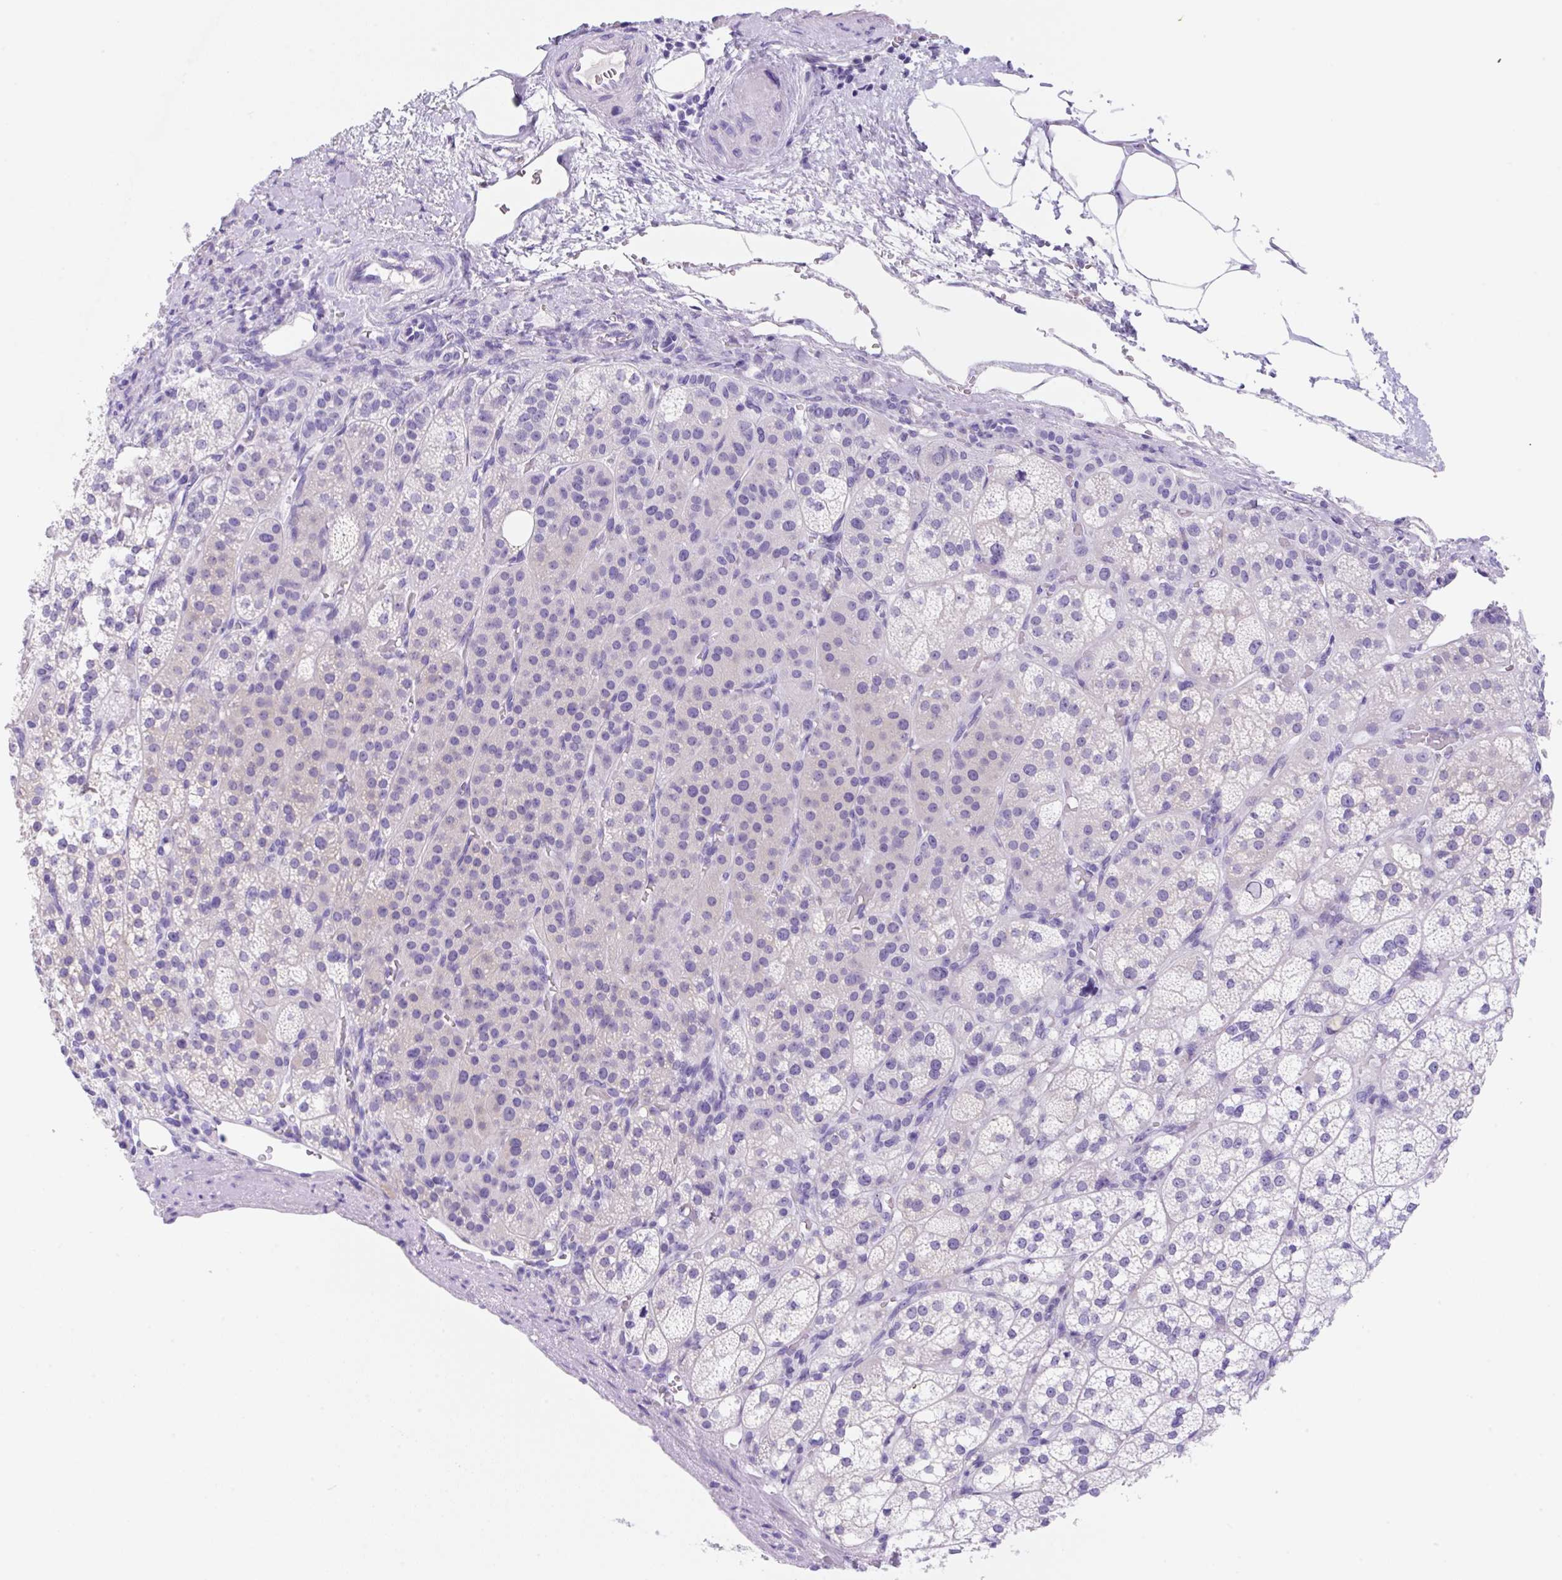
{"staining": {"intensity": "negative", "quantity": "none", "location": "none"}, "tissue": "adrenal gland", "cell_type": "Glandular cells", "image_type": "normal", "snomed": [{"axis": "morphology", "description": "Normal tissue, NOS"}, {"axis": "topography", "description": "Adrenal gland"}], "caption": "The histopathology image exhibits no staining of glandular cells in normal adrenal gland. The staining was performed using DAB to visualize the protein expression in brown, while the nuclei were stained in blue with hematoxylin (Magnification: 20x).", "gene": "KLK8", "patient": {"sex": "female", "age": 60}}